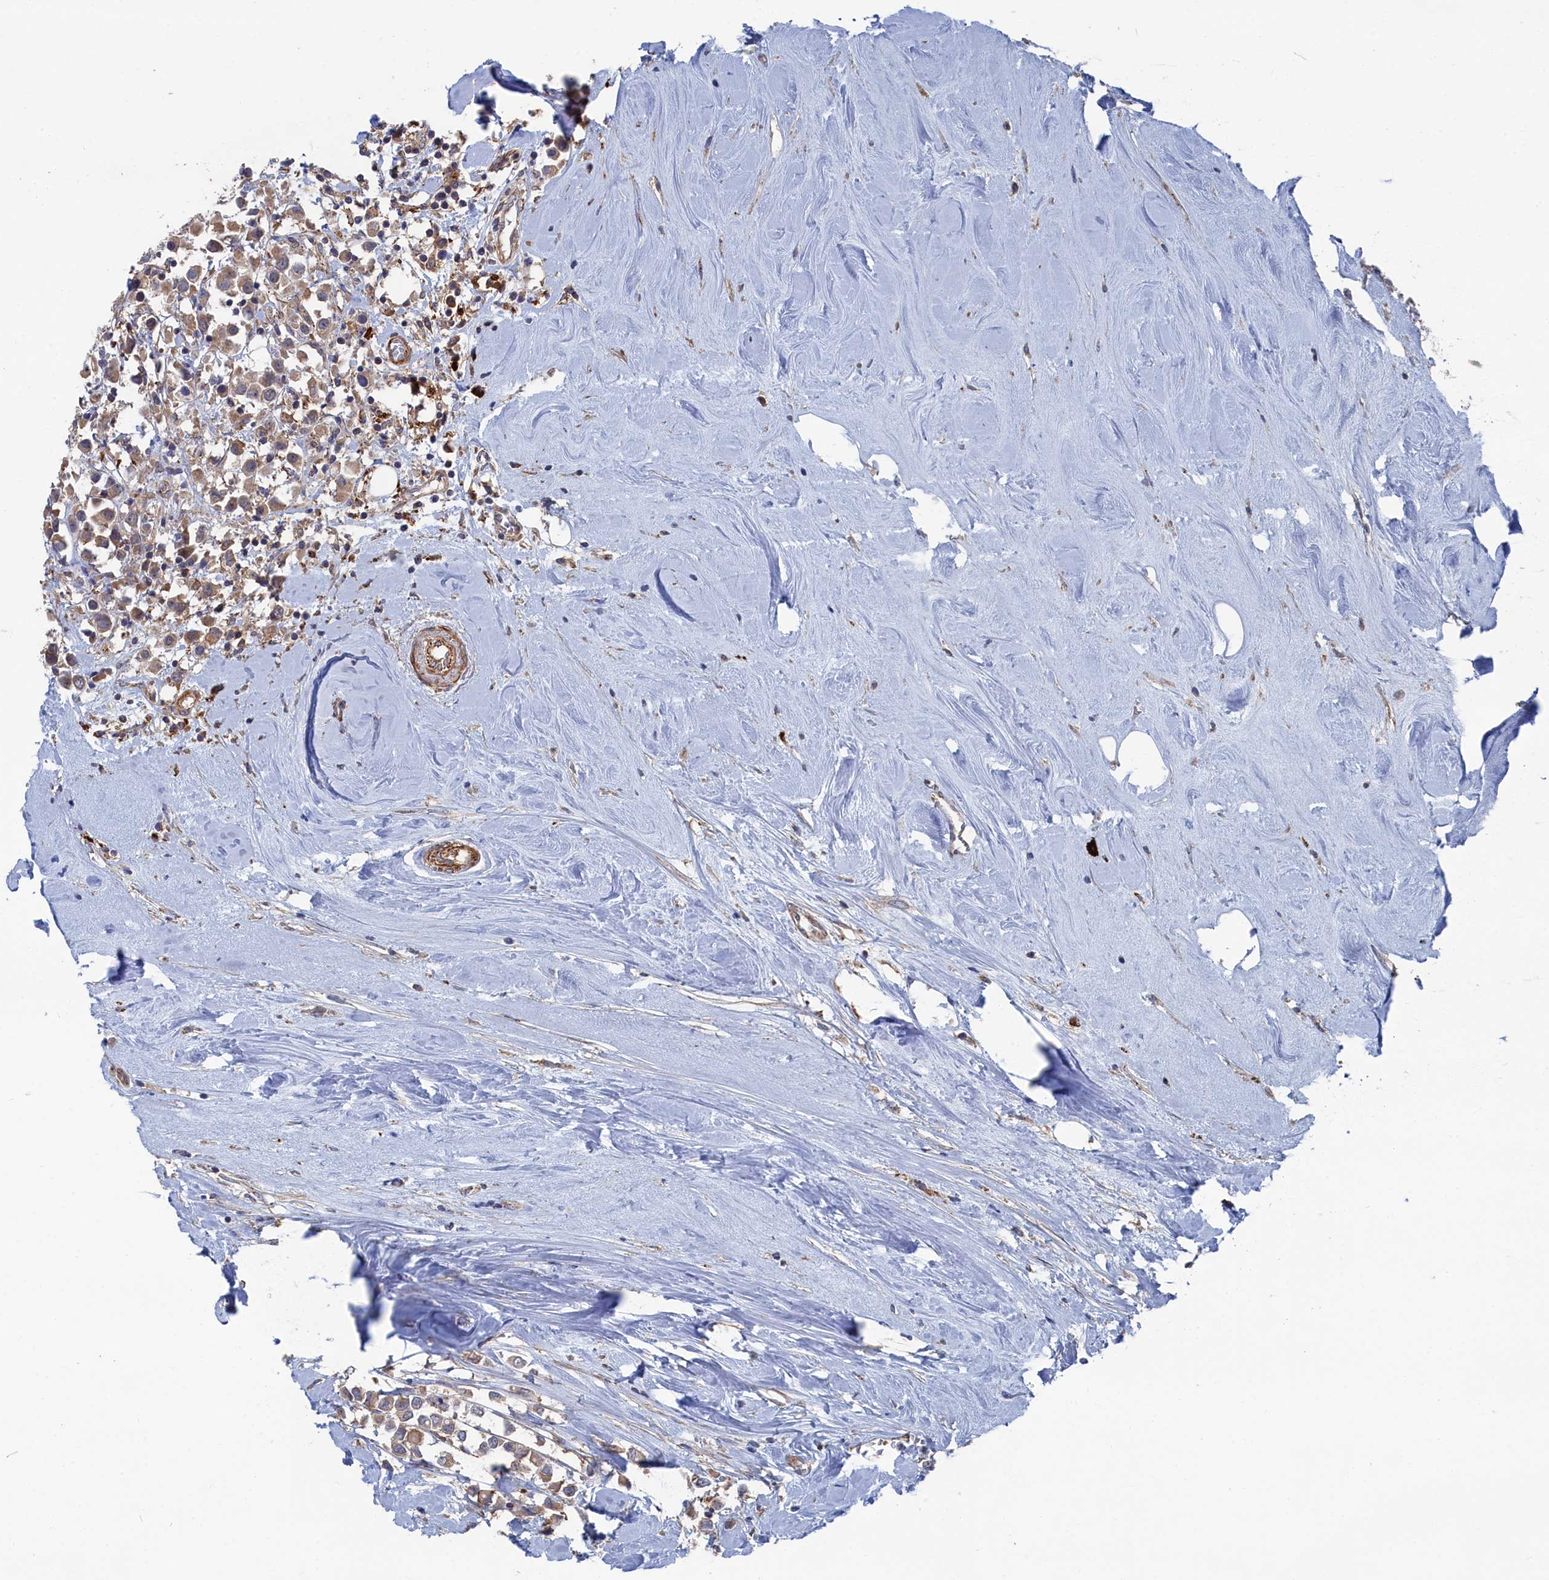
{"staining": {"intensity": "moderate", "quantity": ">75%", "location": "cytoplasmic/membranous"}, "tissue": "breast cancer", "cell_type": "Tumor cells", "image_type": "cancer", "snomed": [{"axis": "morphology", "description": "Duct carcinoma"}, {"axis": "topography", "description": "Breast"}], "caption": "Breast infiltrating ductal carcinoma stained with a protein marker exhibits moderate staining in tumor cells.", "gene": "FILIP1L", "patient": {"sex": "female", "age": 61}}